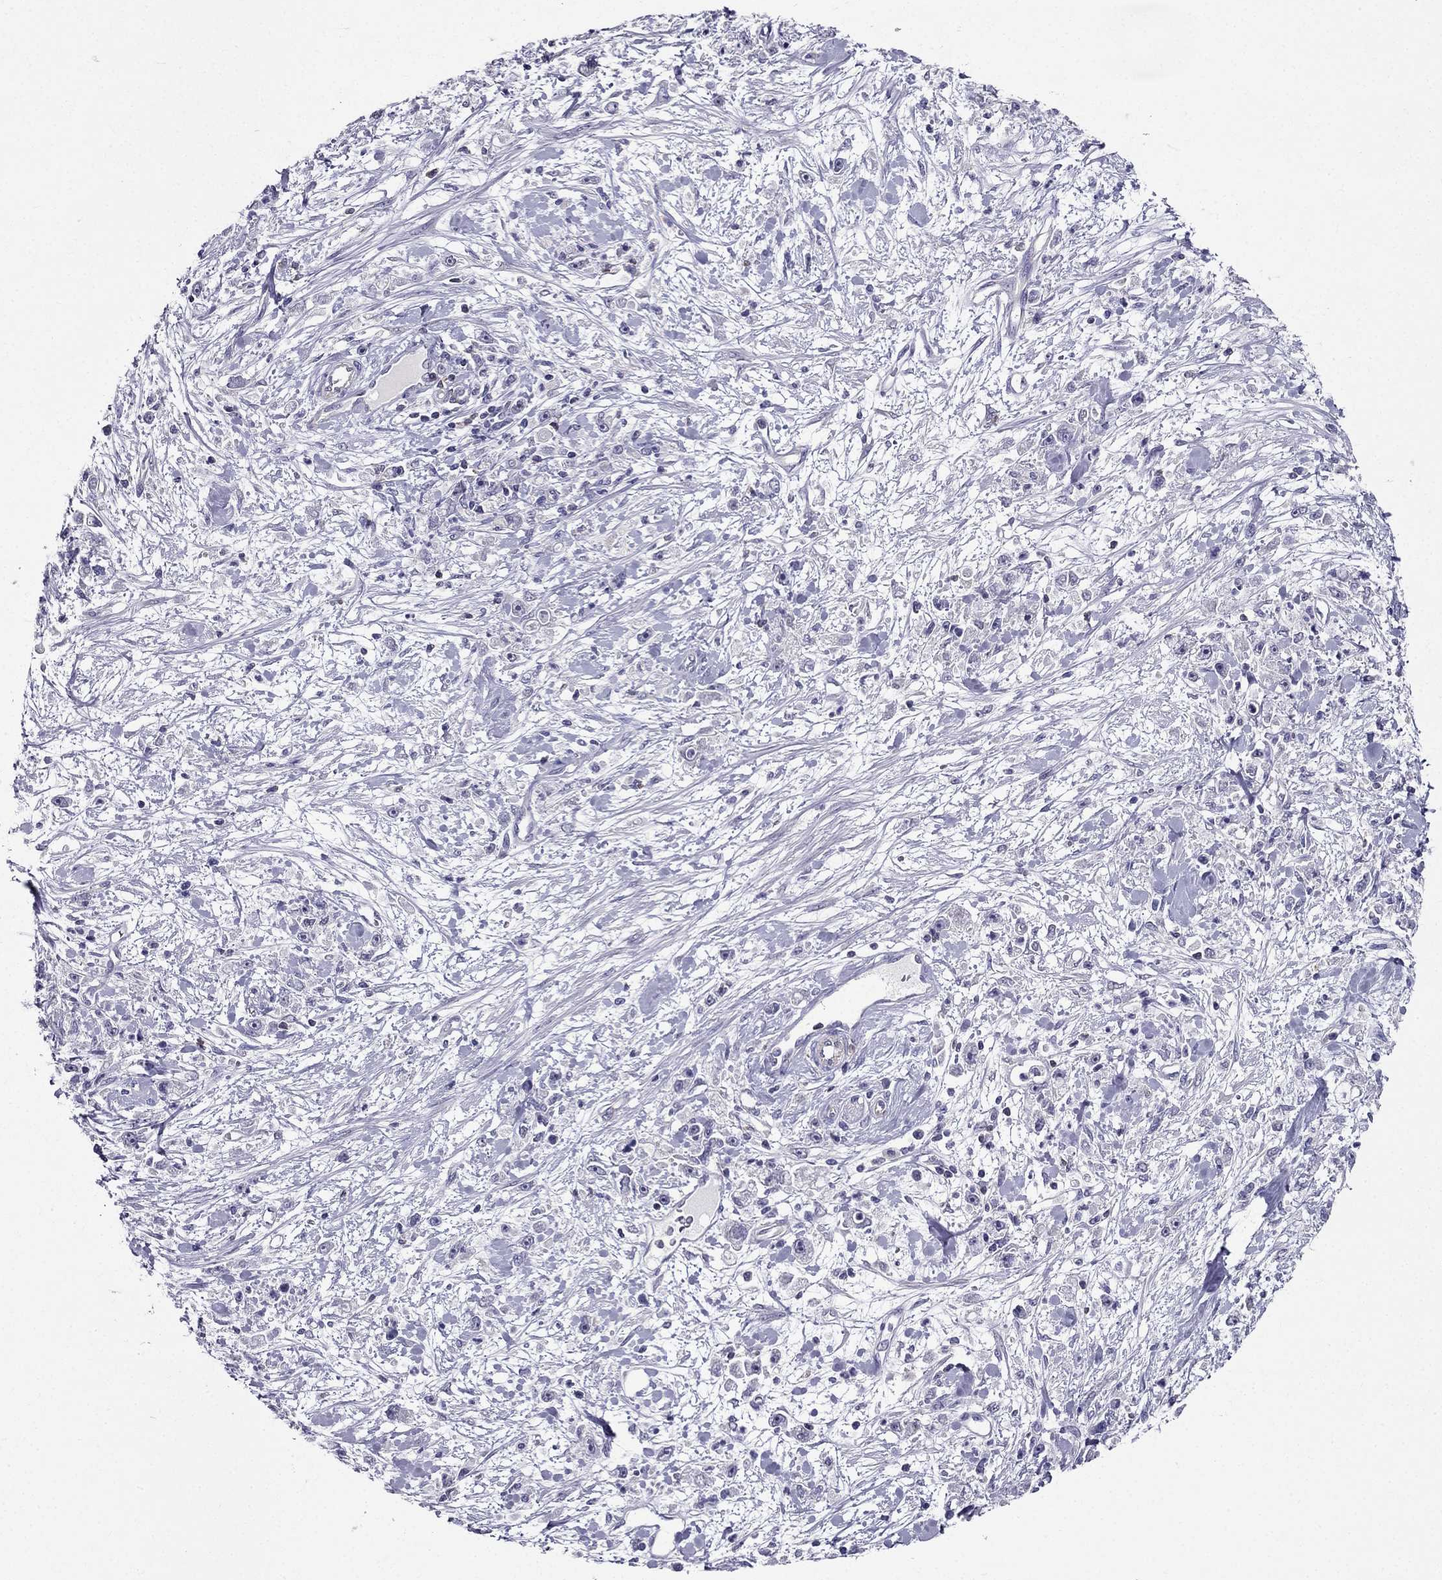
{"staining": {"intensity": "negative", "quantity": "none", "location": "none"}, "tissue": "stomach cancer", "cell_type": "Tumor cells", "image_type": "cancer", "snomed": [{"axis": "morphology", "description": "Adenocarcinoma, NOS"}, {"axis": "topography", "description": "Stomach"}], "caption": "Immunohistochemistry micrograph of human stomach cancer stained for a protein (brown), which demonstrates no positivity in tumor cells.", "gene": "AAK1", "patient": {"sex": "female", "age": 59}}